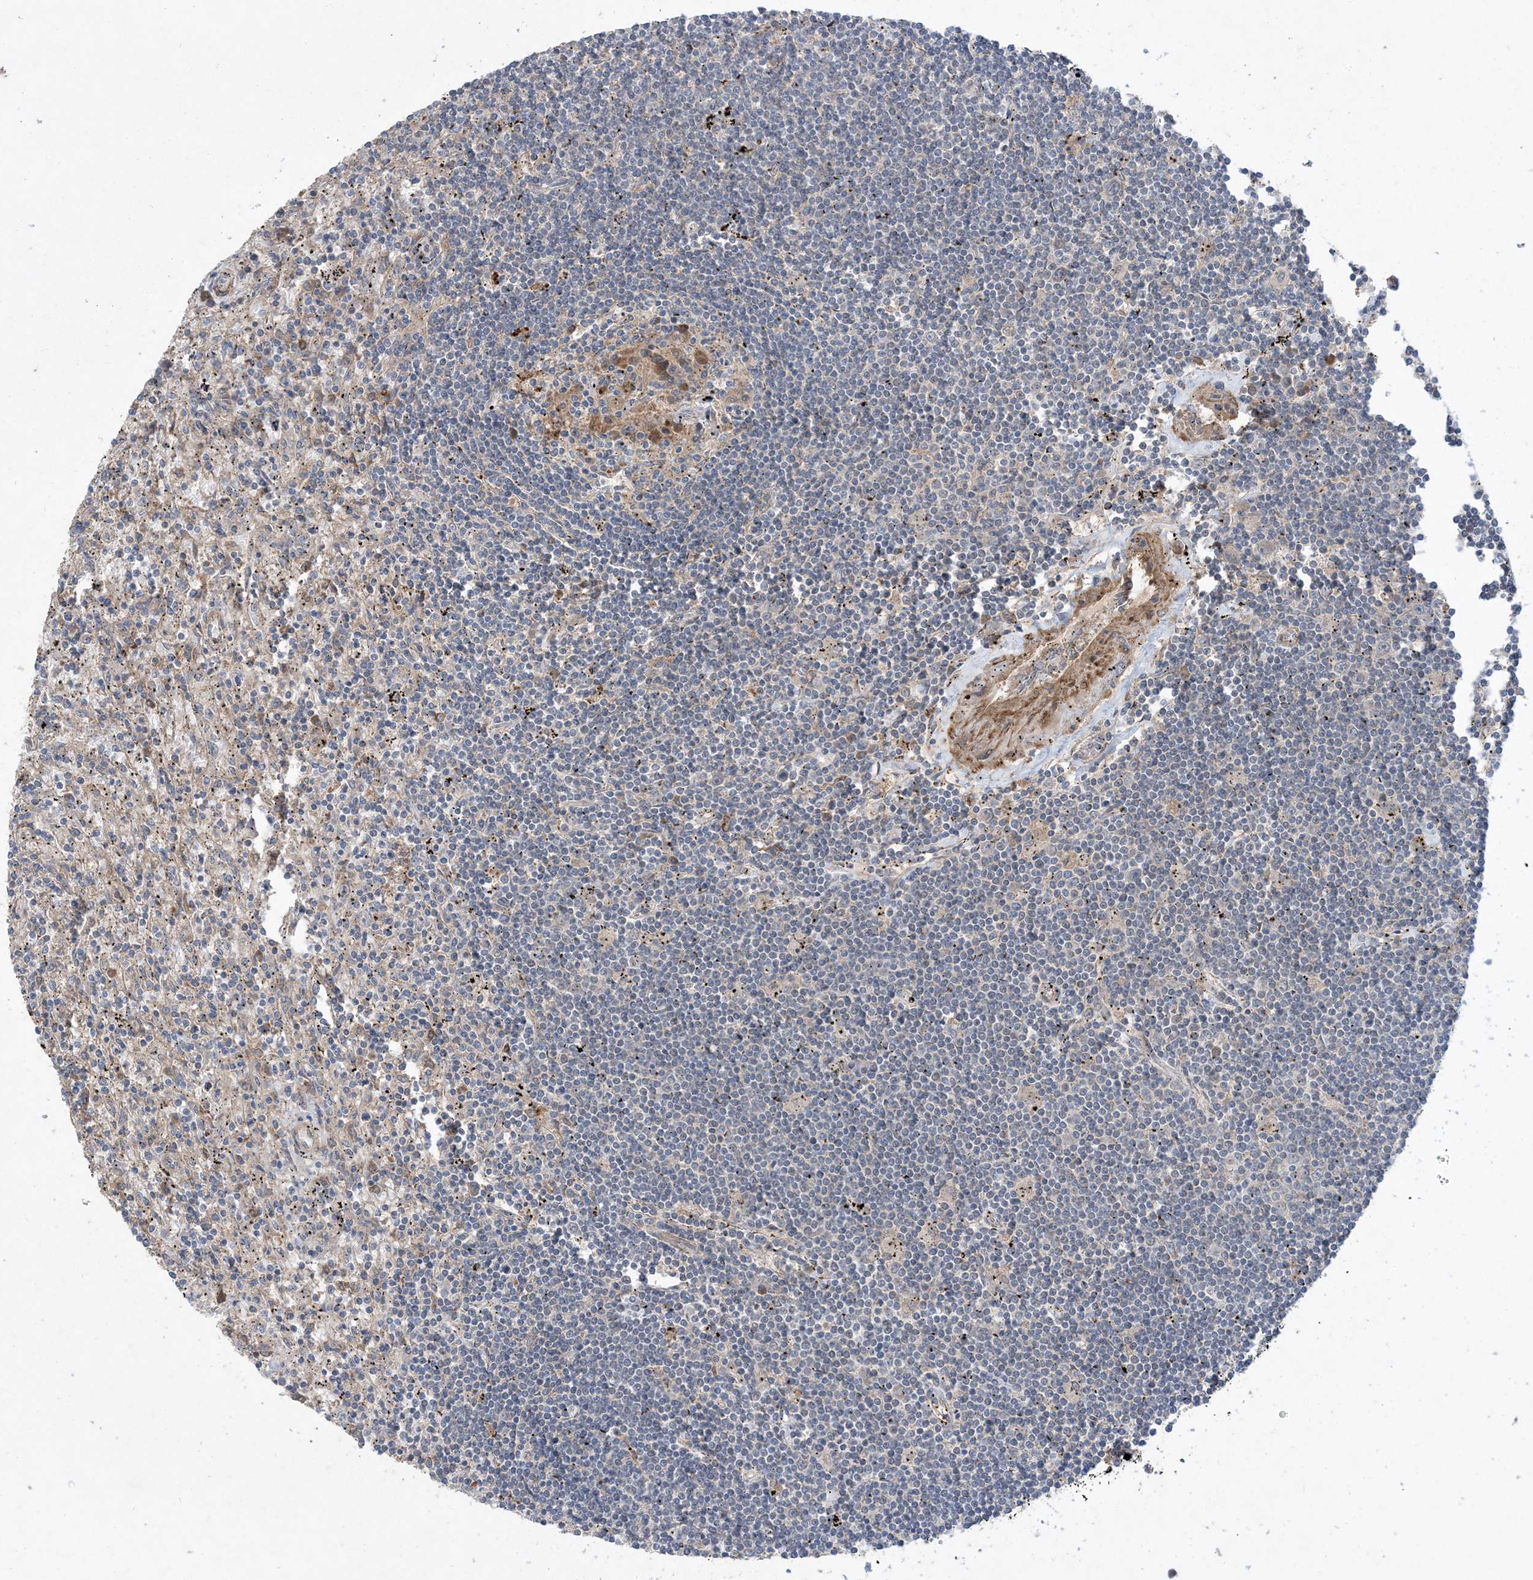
{"staining": {"intensity": "negative", "quantity": "none", "location": "none"}, "tissue": "lymphoma", "cell_type": "Tumor cells", "image_type": "cancer", "snomed": [{"axis": "morphology", "description": "Malignant lymphoma, non-Hodgkin's type, Low grade"}, {"axis": "topography", "description": "Spleen"}], "caption": "IHC micrograph of malignant lymphoma, non-Hodgkin's type (low-grade) stained for a protein (brown), which demonstrates no expression in tumor cells. The staining is performed using DAB brown chromogen with nuclei counter-stained in using hematoxylin.", "gene": "MASP2", "patient": {"sex": "male", "age": 76}}